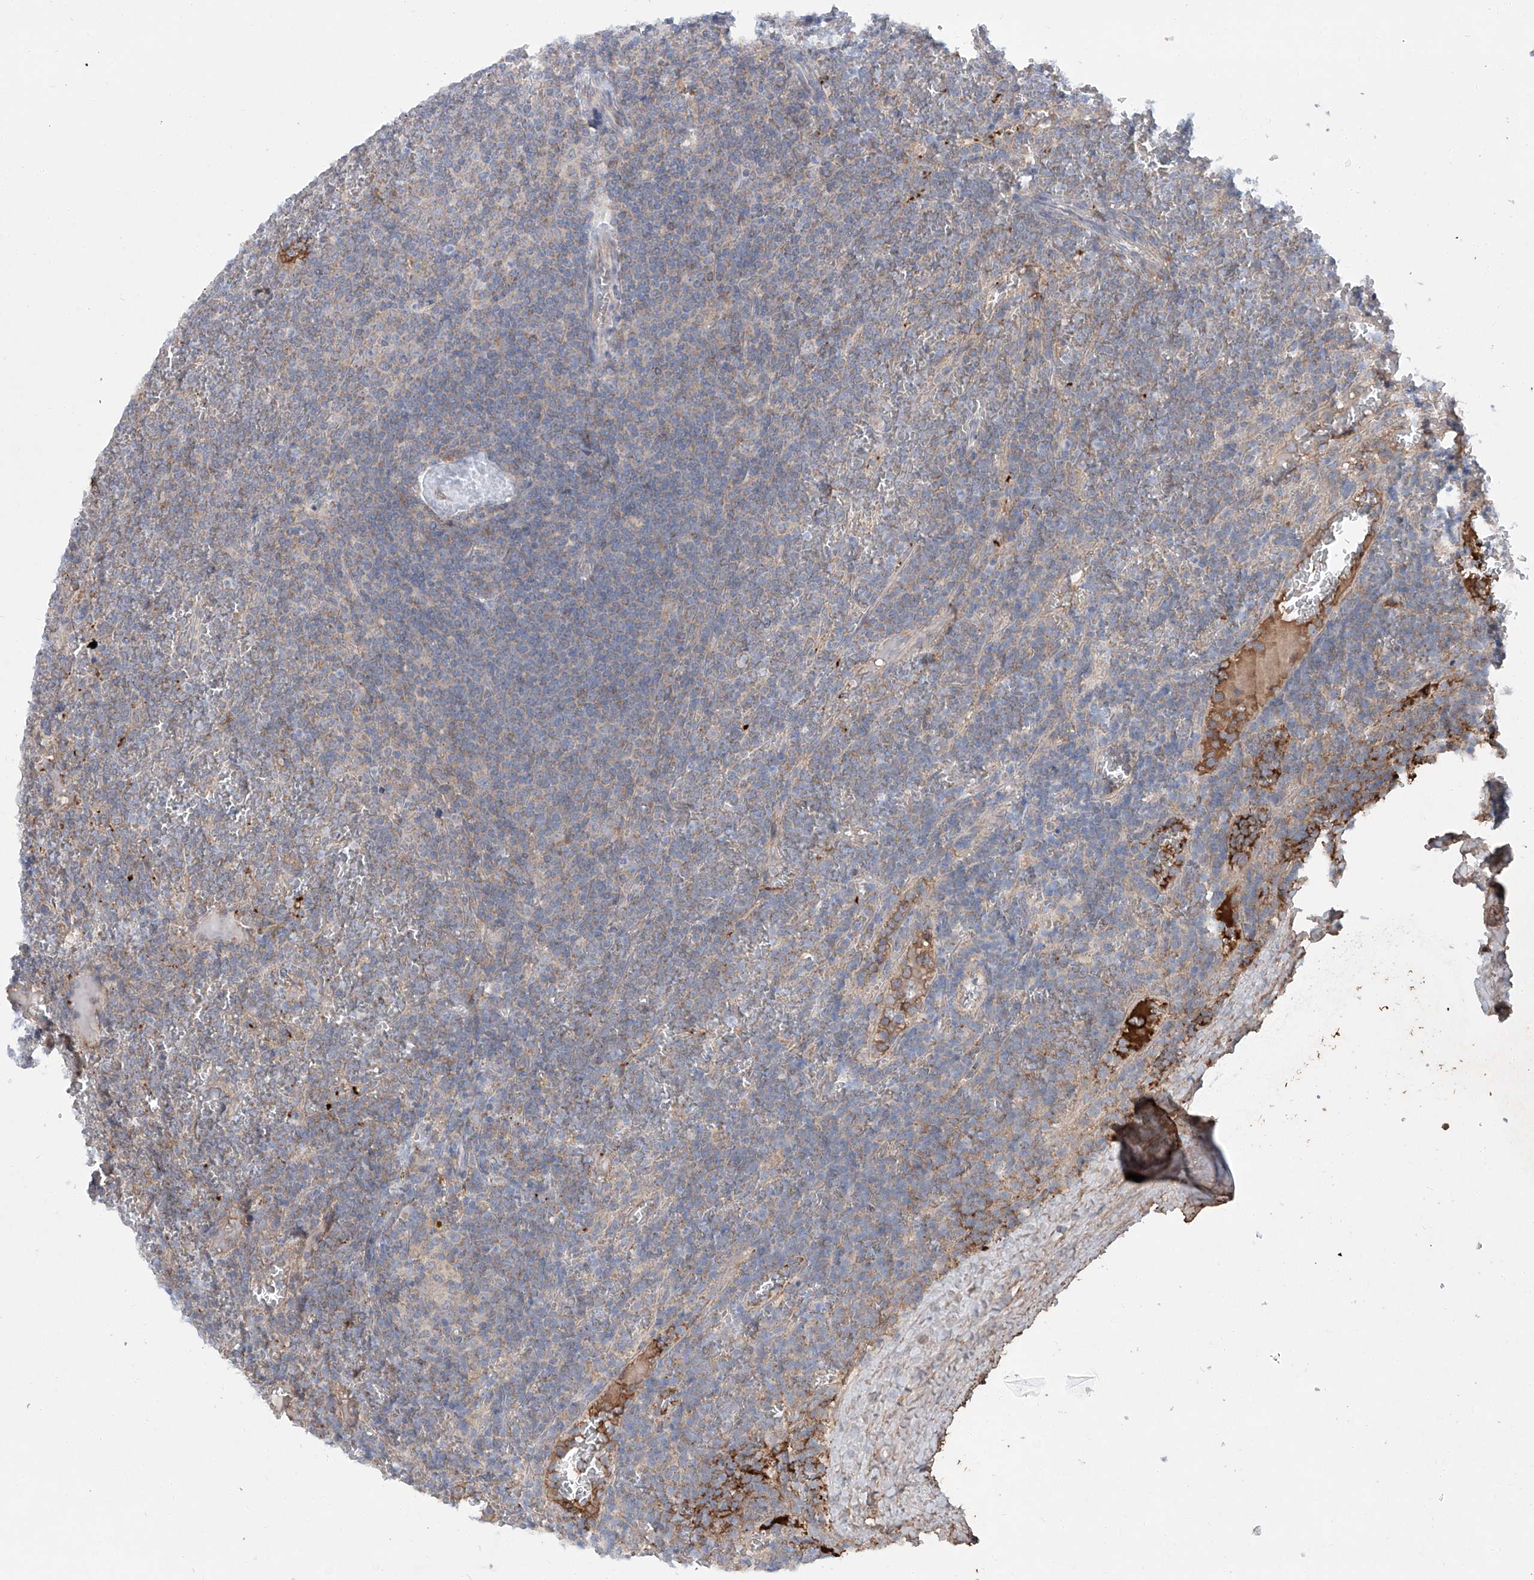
{"staining": {"intensity": "negative", "quantity": "none", "location": "none"}, "tissue": "lymphoma", "cell_type": "Tumor cells", "image_type": "cancer", "snomed": [{"axis": "morphology", "description": "Malignant lymphoma, non-Hodgkin's type, Low grade"}, {"axis": "topography", "description": "Spleen"}], "caption": "Tumor cells show no significant protein staining in malignant lymphoma, non-Hodgkin's type (low-grade).", "gene": "SIX4", "patient": {"sex": "female", "age": 19}}